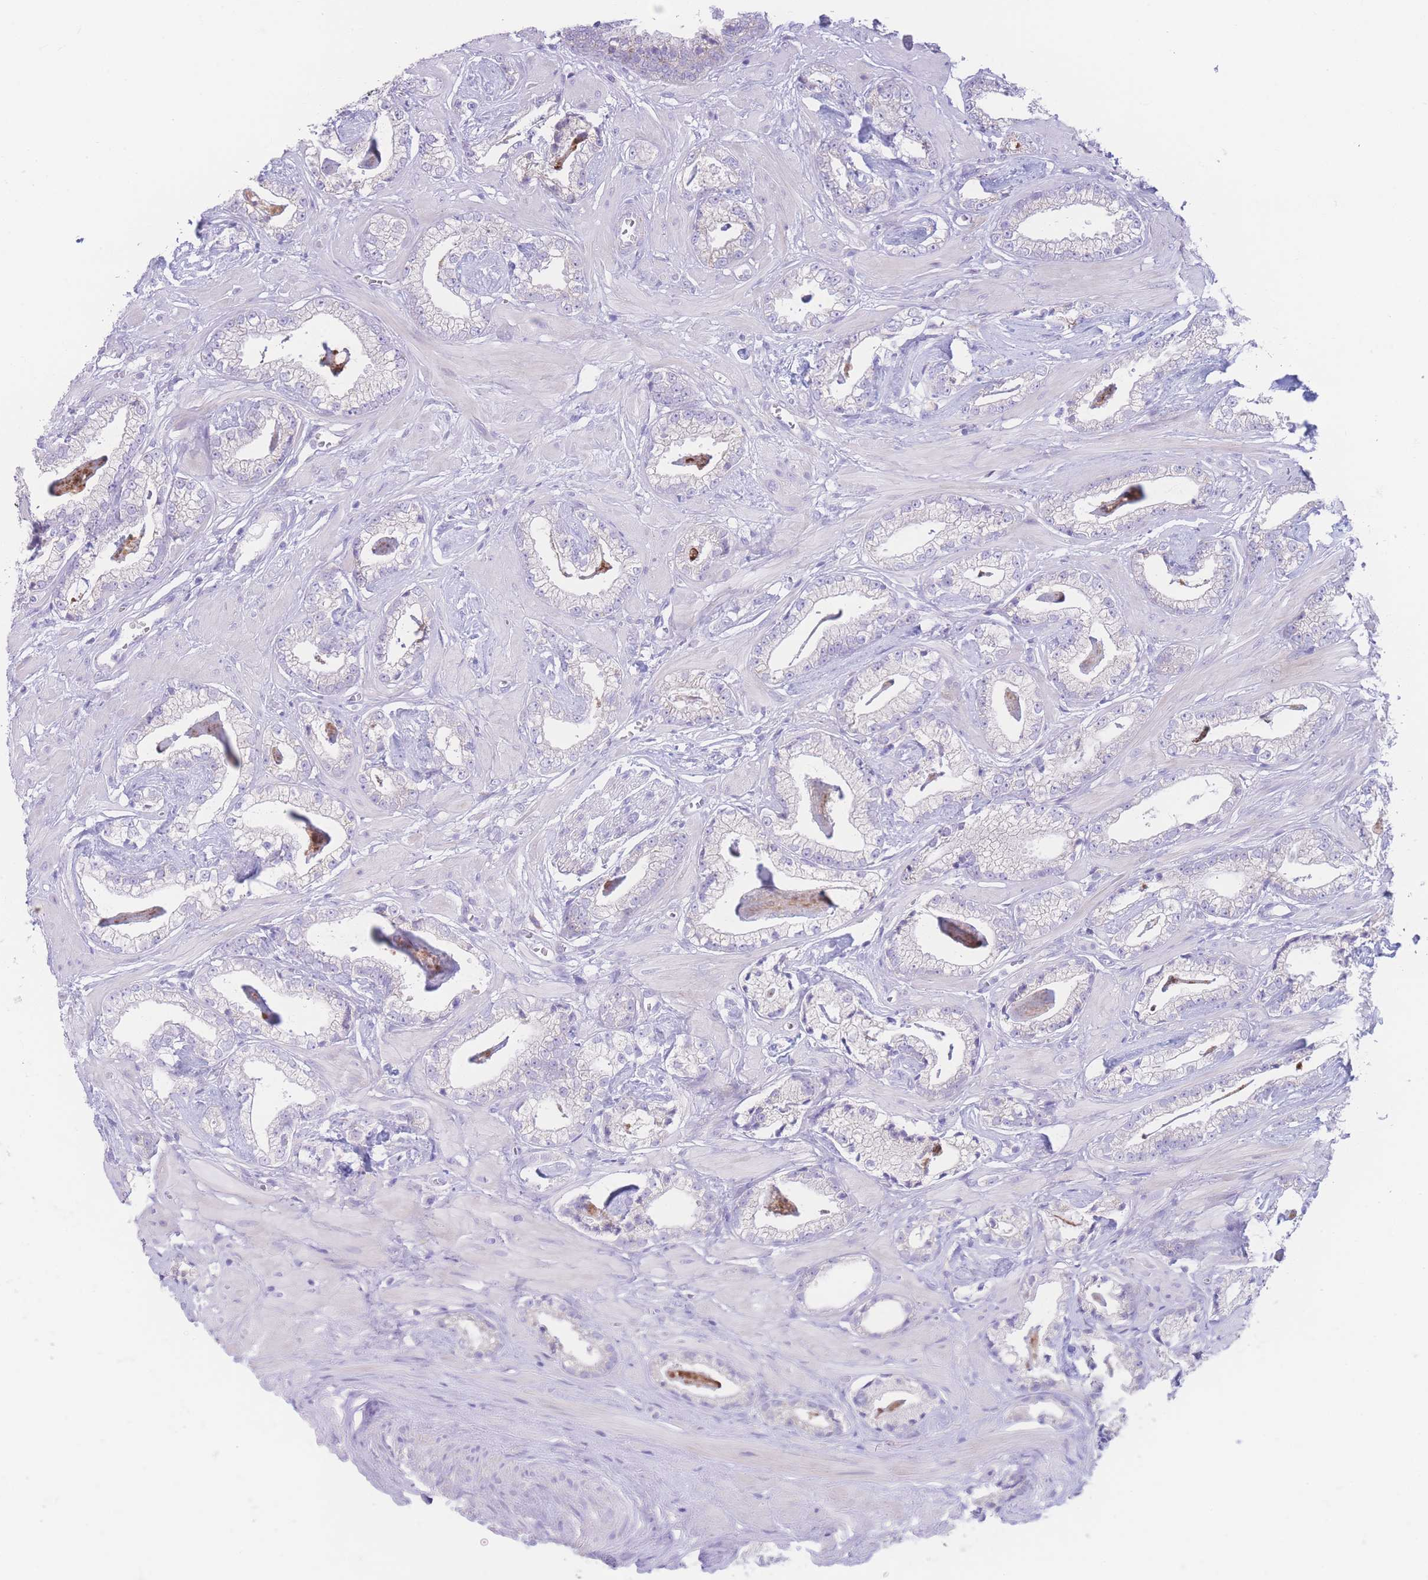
{"staining": {"intensity": "negative", "quantity": "none", "location": "none"}, "tissue": "prostate cancer", "cell_type": "Tumor cells", "image_type": "cancer", "snomed": [{"axis": "morphology", "description": "Adenocarcinoma, Low grade"}, {"axis": "topography", "description": "Prostate"}], "caption": "This is an immunohistochemistry (IHC) micrograph of human prostate cancer. There is no expression in tumor cells.", "gene": "NBEAL1", "patient": {"sex": "male", "age": 60}}